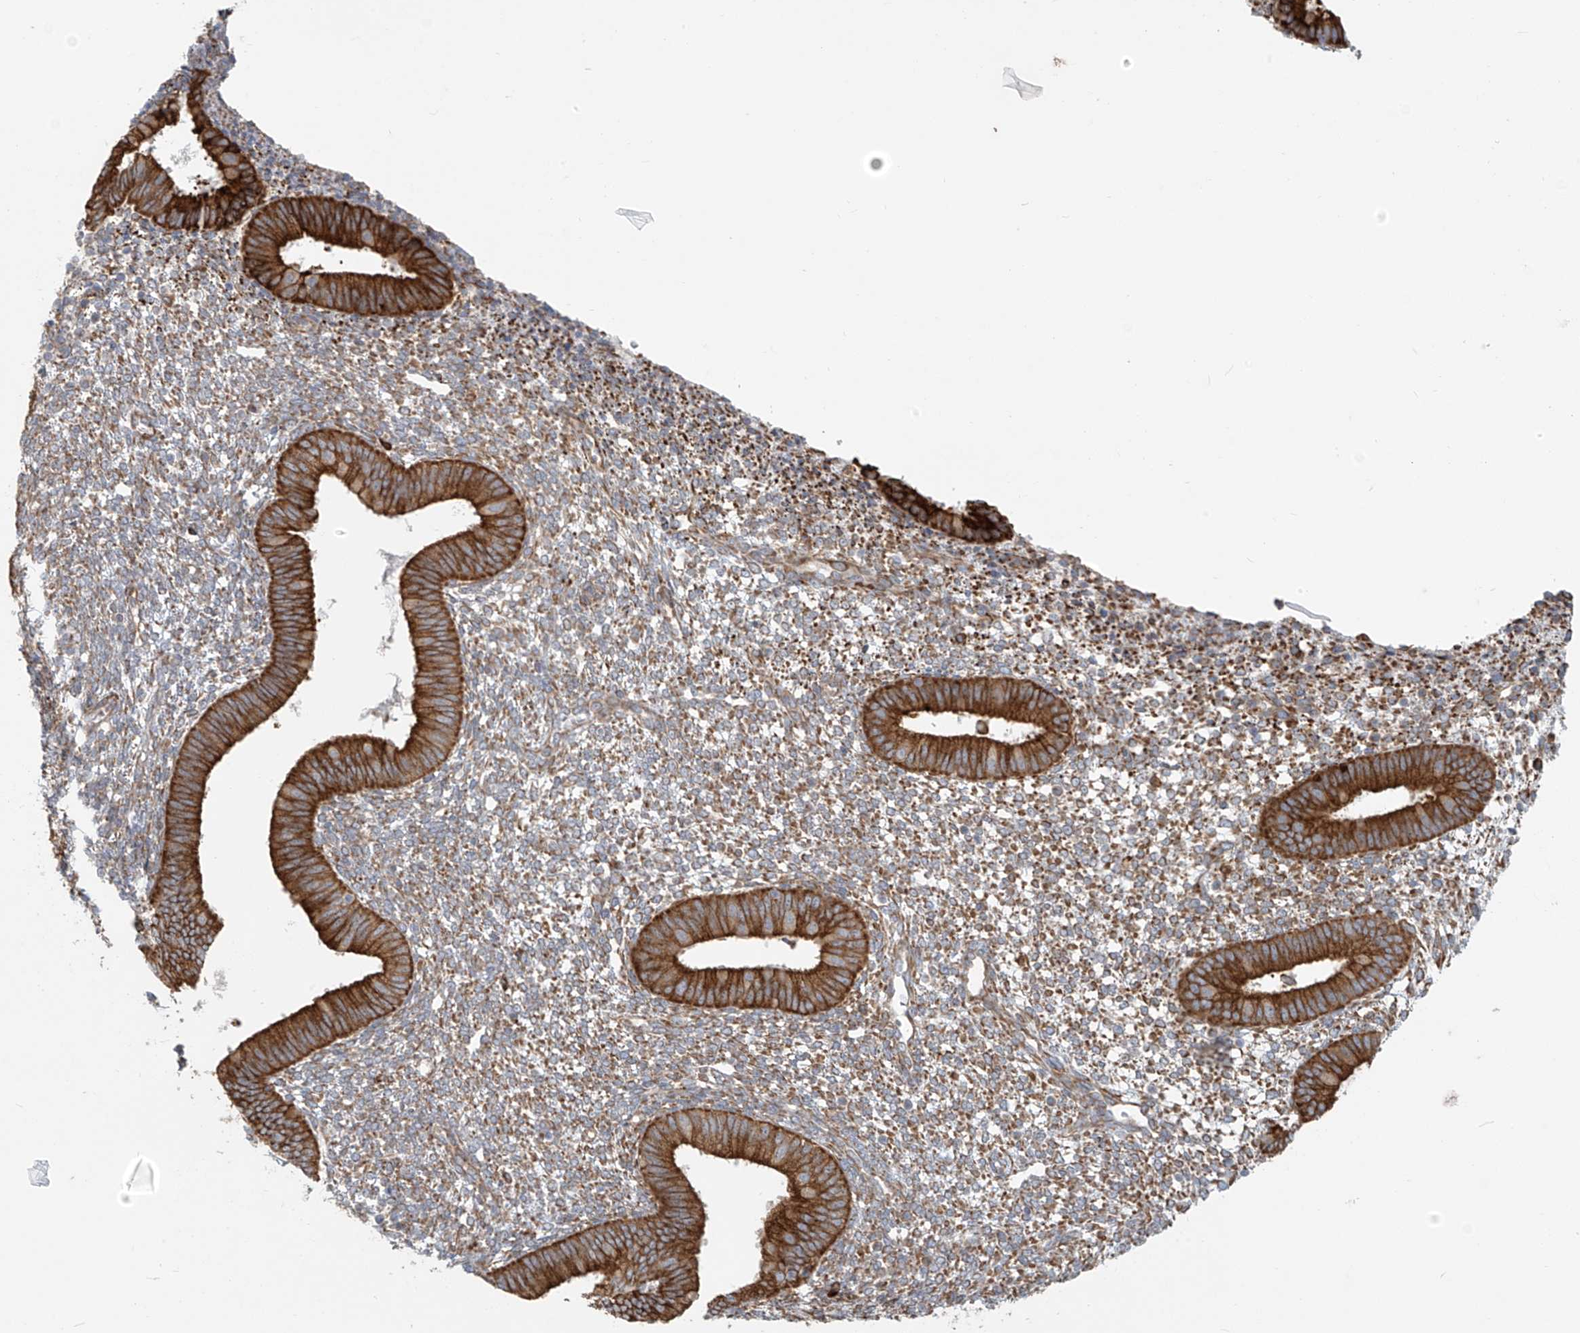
{"staining": {"intensity": "moderate", "quantity": "25%-75%", "location": "cytoplasmic/membranous"}, "tissue": "endometrium", "cell_type": "Cells in endometrial stroma", "image_type": "normal", "snomed": [{"axis": "morphology", "description": "Normal tissue, NOS"}, {"axis": "topography", "description": "Endometrium"}], "caption": "This is a histology image of immunohistochemistry (IHC) staining of unremarkable endometrium, which shows moderate positivity in the cytoplasmic/membranous of cells in endometrial stroma.", "gene": "KATNIP", "patient": {"sex": "female", "age": 46}}